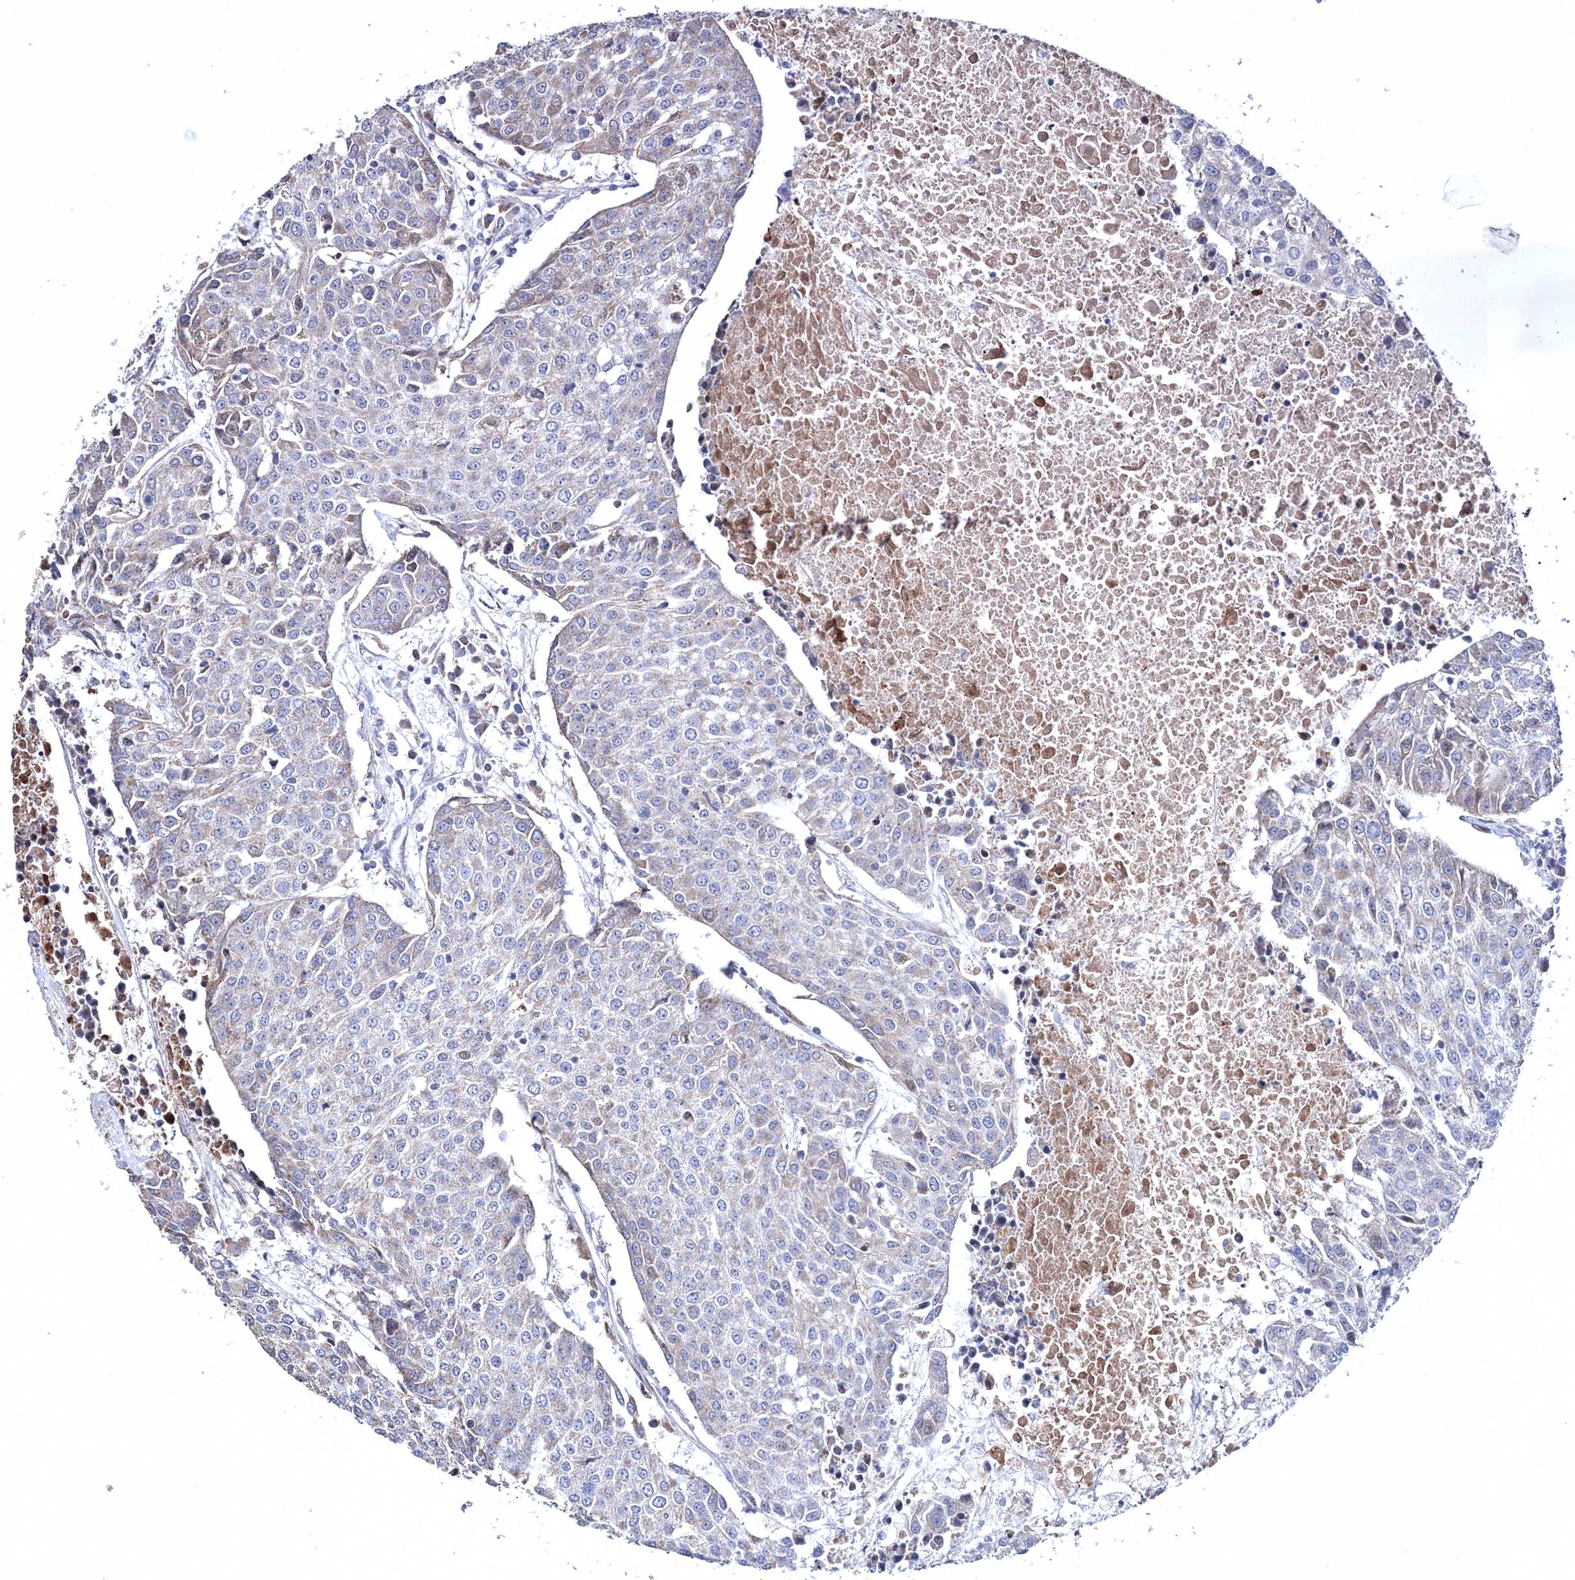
{"staining": {"intensity": "negative", "quantity": "none", "location": "none"}, "tissue": "urothelial cancer", "cell_type": "Tumor cells", "image_type": "cancer", "snomed": [{"axis": "morphology", "description": "Urothelial carcinoma, High grade"}, {"axis": "topography", "description": "Urinary bladder"}], "caption": "A high-resolution photomicrograph shows IHC staining of urothelial cancer, which displays no significant positivity in tumor cells.", "gene": "PPP2R2B", "patient": {"sex": "female", "age": 85}}